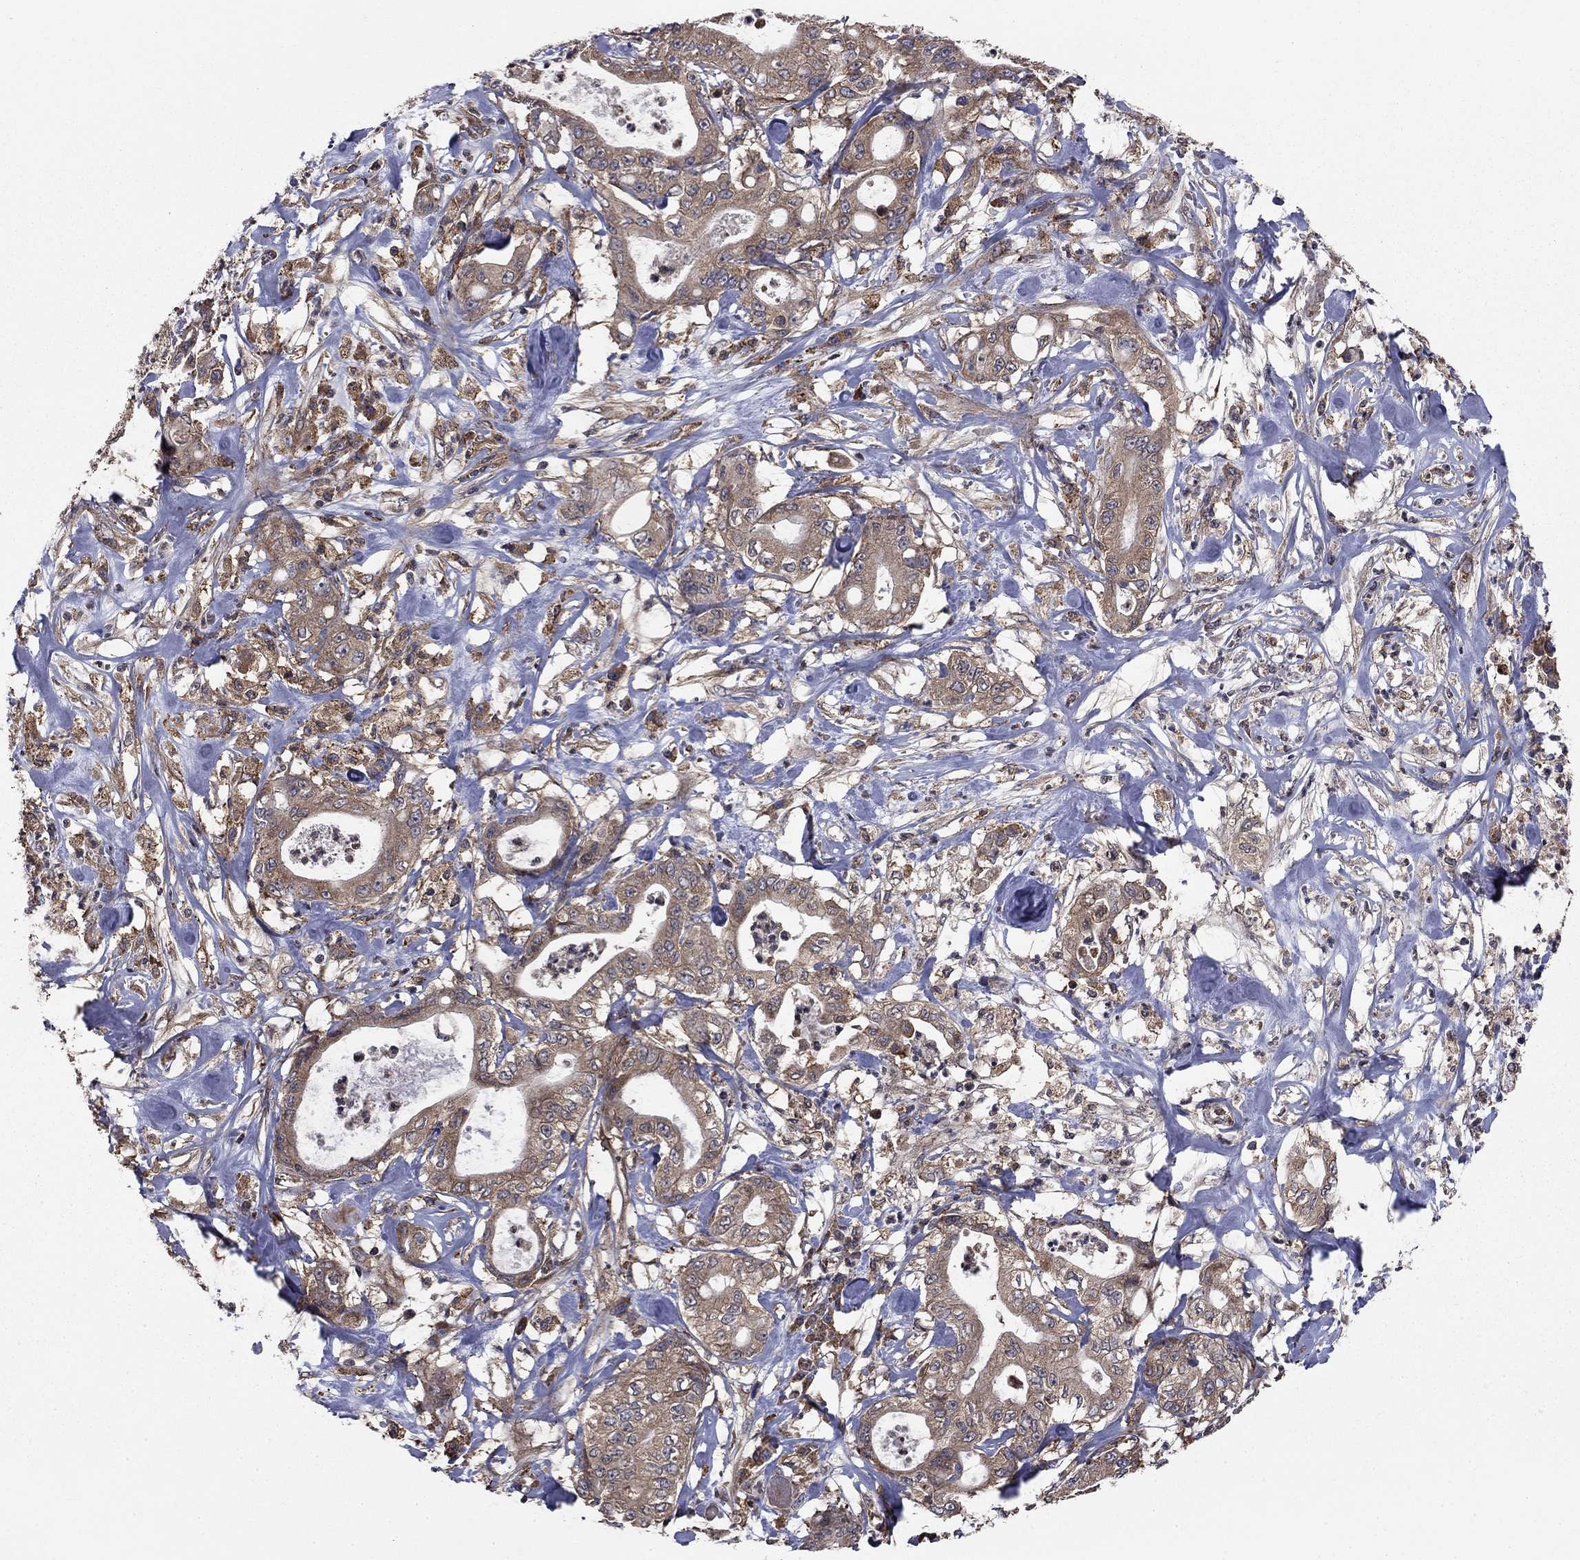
{"staining": {"intensity": "moderate", "quantity": ">75%", "location": "cytoplasmic/membranous"}, "tissue": "pancreatic cancer", "cell_type": "Tumor cells", "image_type": "cancer", "snomed": [{"axis": "morphology", "description": "Adenocarcinoma, NOS"}, {"axis": "topography", "description": "Pancreas"}], "caption": "Immunohistochemistry (IHC) of human pancreatic adenocarcinoma demonstrates medium levels of moderate cytoplasmic/membranous expression in approximately >75% of tumor cells.", "gene": "BABAM2", "patient": {"sex": "male", "age": 71}}